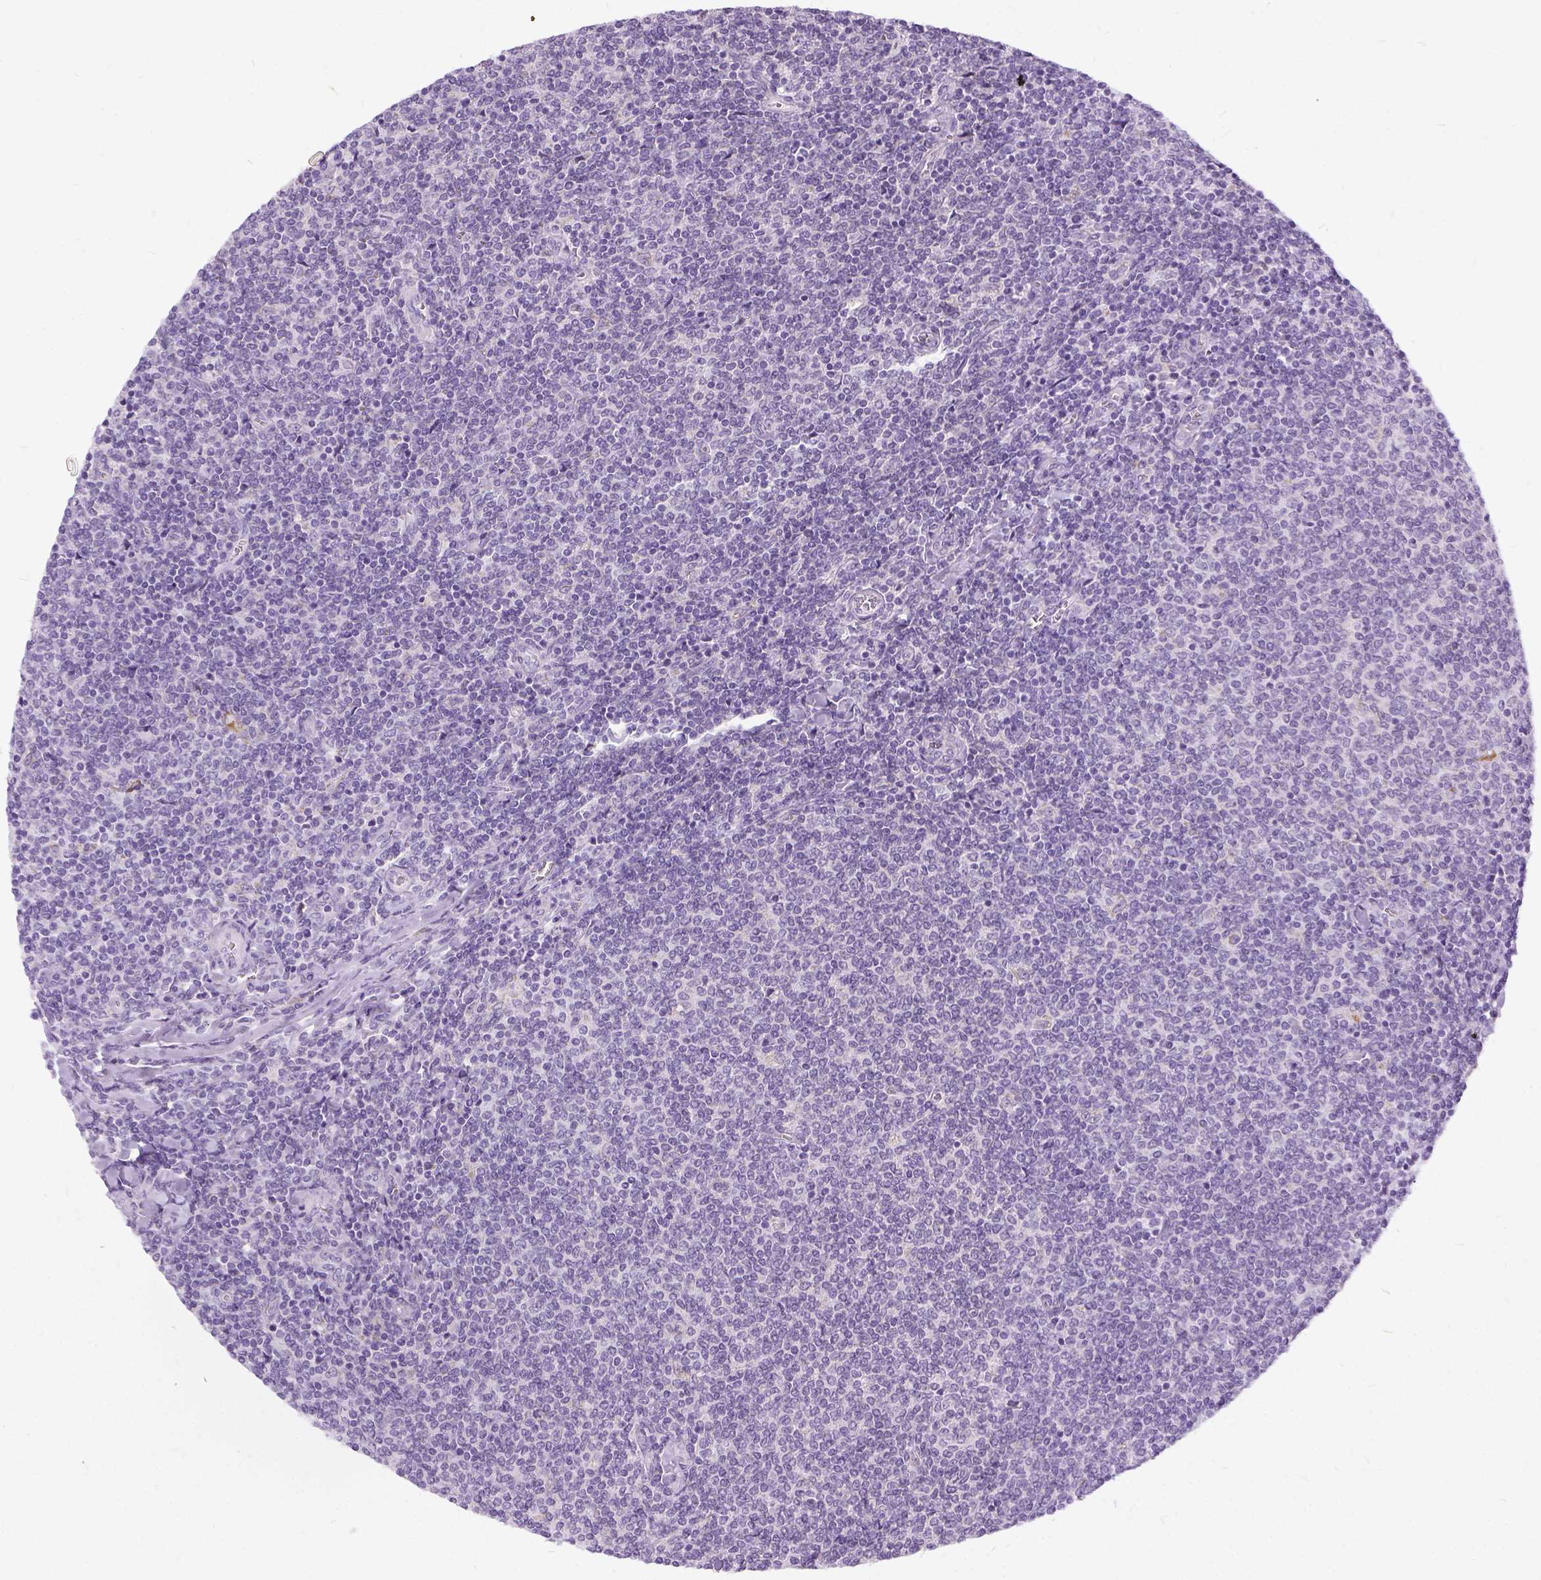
{"staining": {"intensity": "negative", "quantity": "none", "location": "none"}, "tissue": "lymphoma", "cell_type": "Tumor cells", "image_type": "cancer", "snomed": [{"axis": "morphology", "description": "Malignant lymphoma, non-Hodgkin's type, Low grade"}, {"axis": "topography", "description": "Lymph node"}], "caption": "DAB immunohistochemical staining of malignant lymphoma, non-Hodgkin's type (low-grade) displays no significant expression in tumor cells.", "gene": "FDX1", "patient": {"sex": "male", "age": 52}}